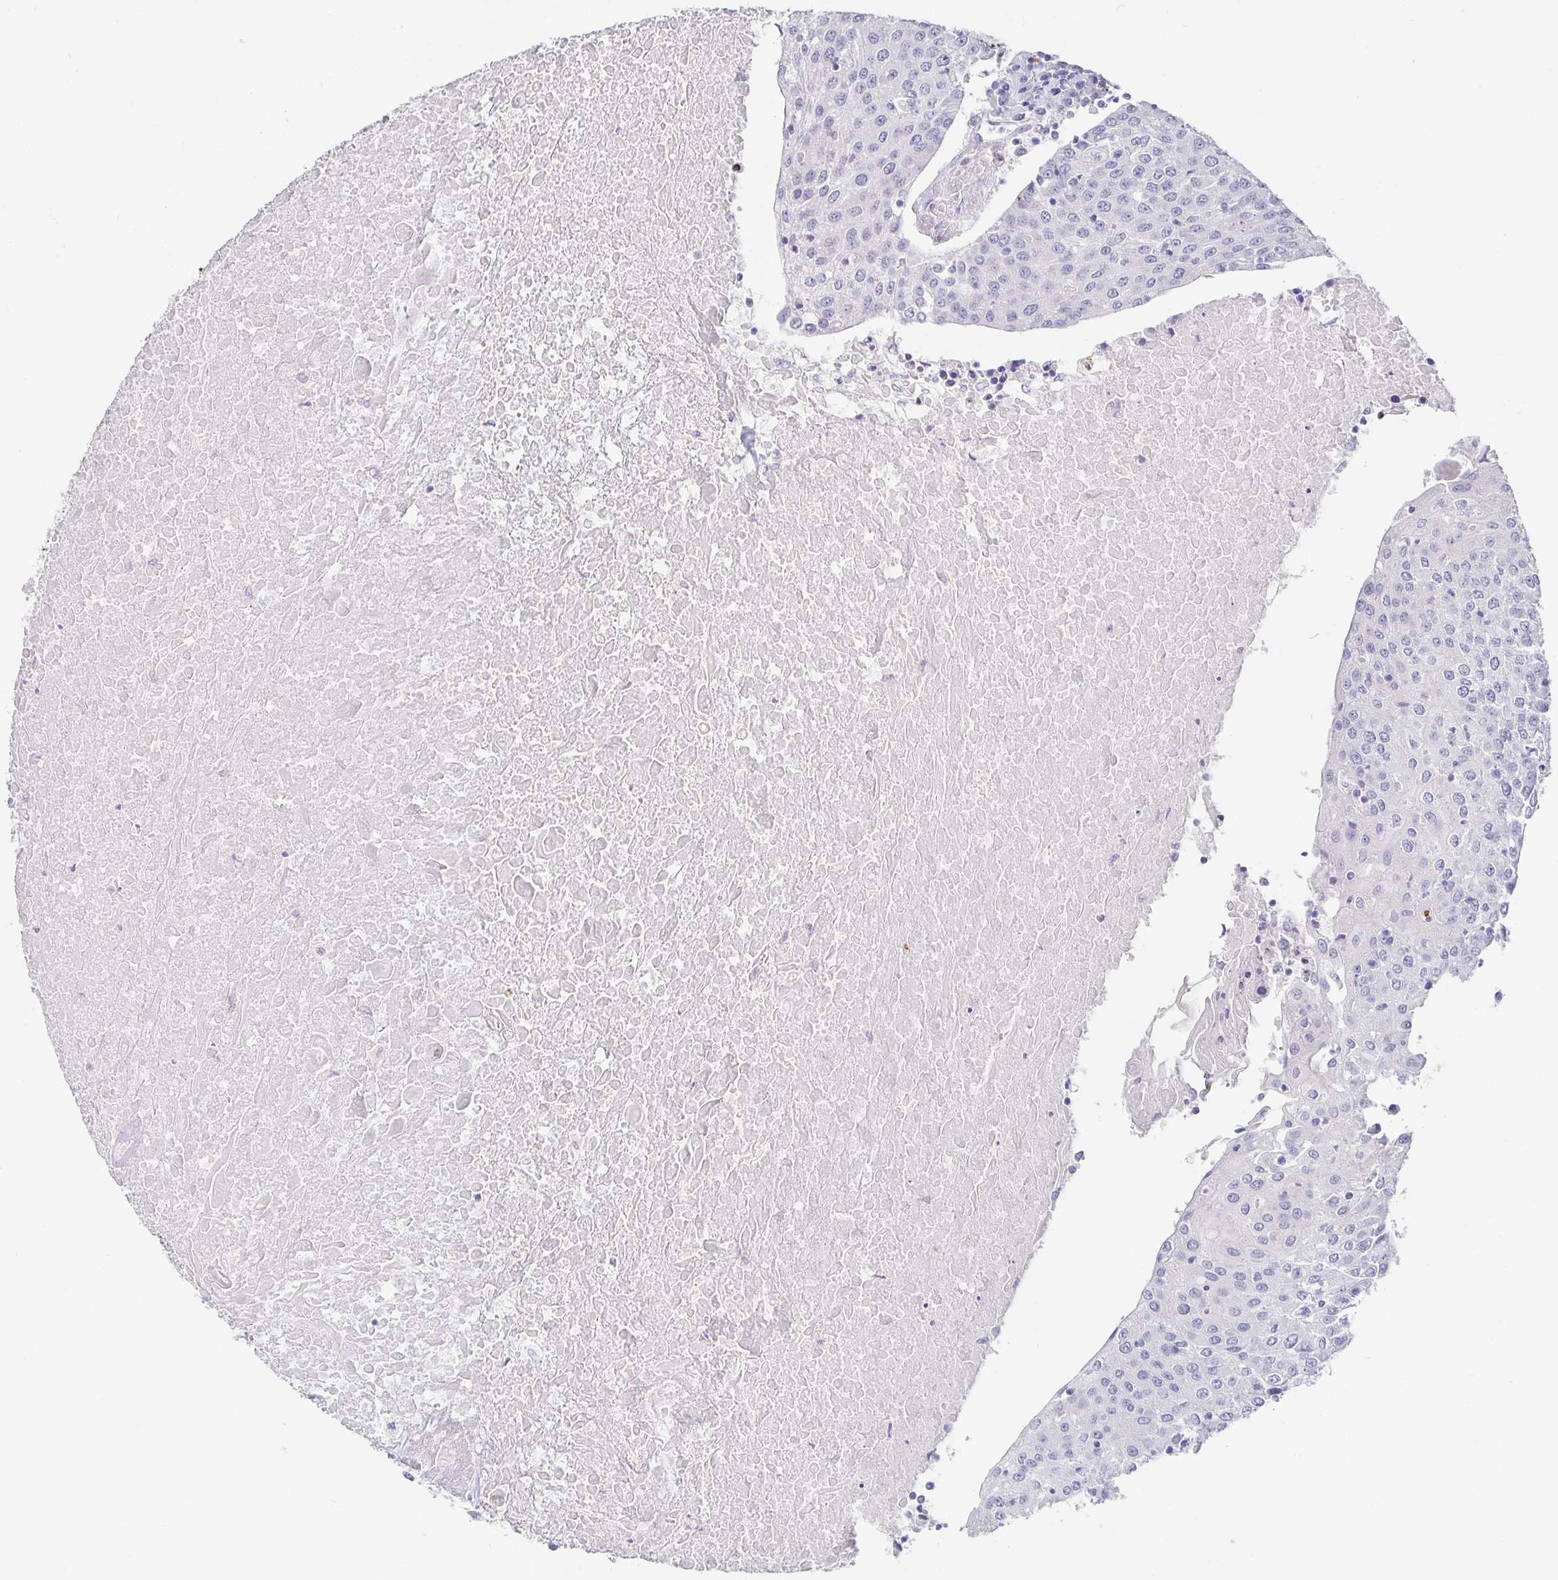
{"staining": {"intensity": "negative", "quantity": "none", "location": "none"}, "tissue": "urothelial cancer", "cell_type": "Tumor cells", "image_type": "cancer", "snomed": [{"axis": "morphology", "description": "Urothelial carcinoma, High grade"}, {"axis": "topography", "description": "Urinary bladder"}], "caption": "Image shows no significant protein staining in tumor cells of urothelial cancer.", "gene": "PDX1", "patient": {"sex": "female", "age": 85}}